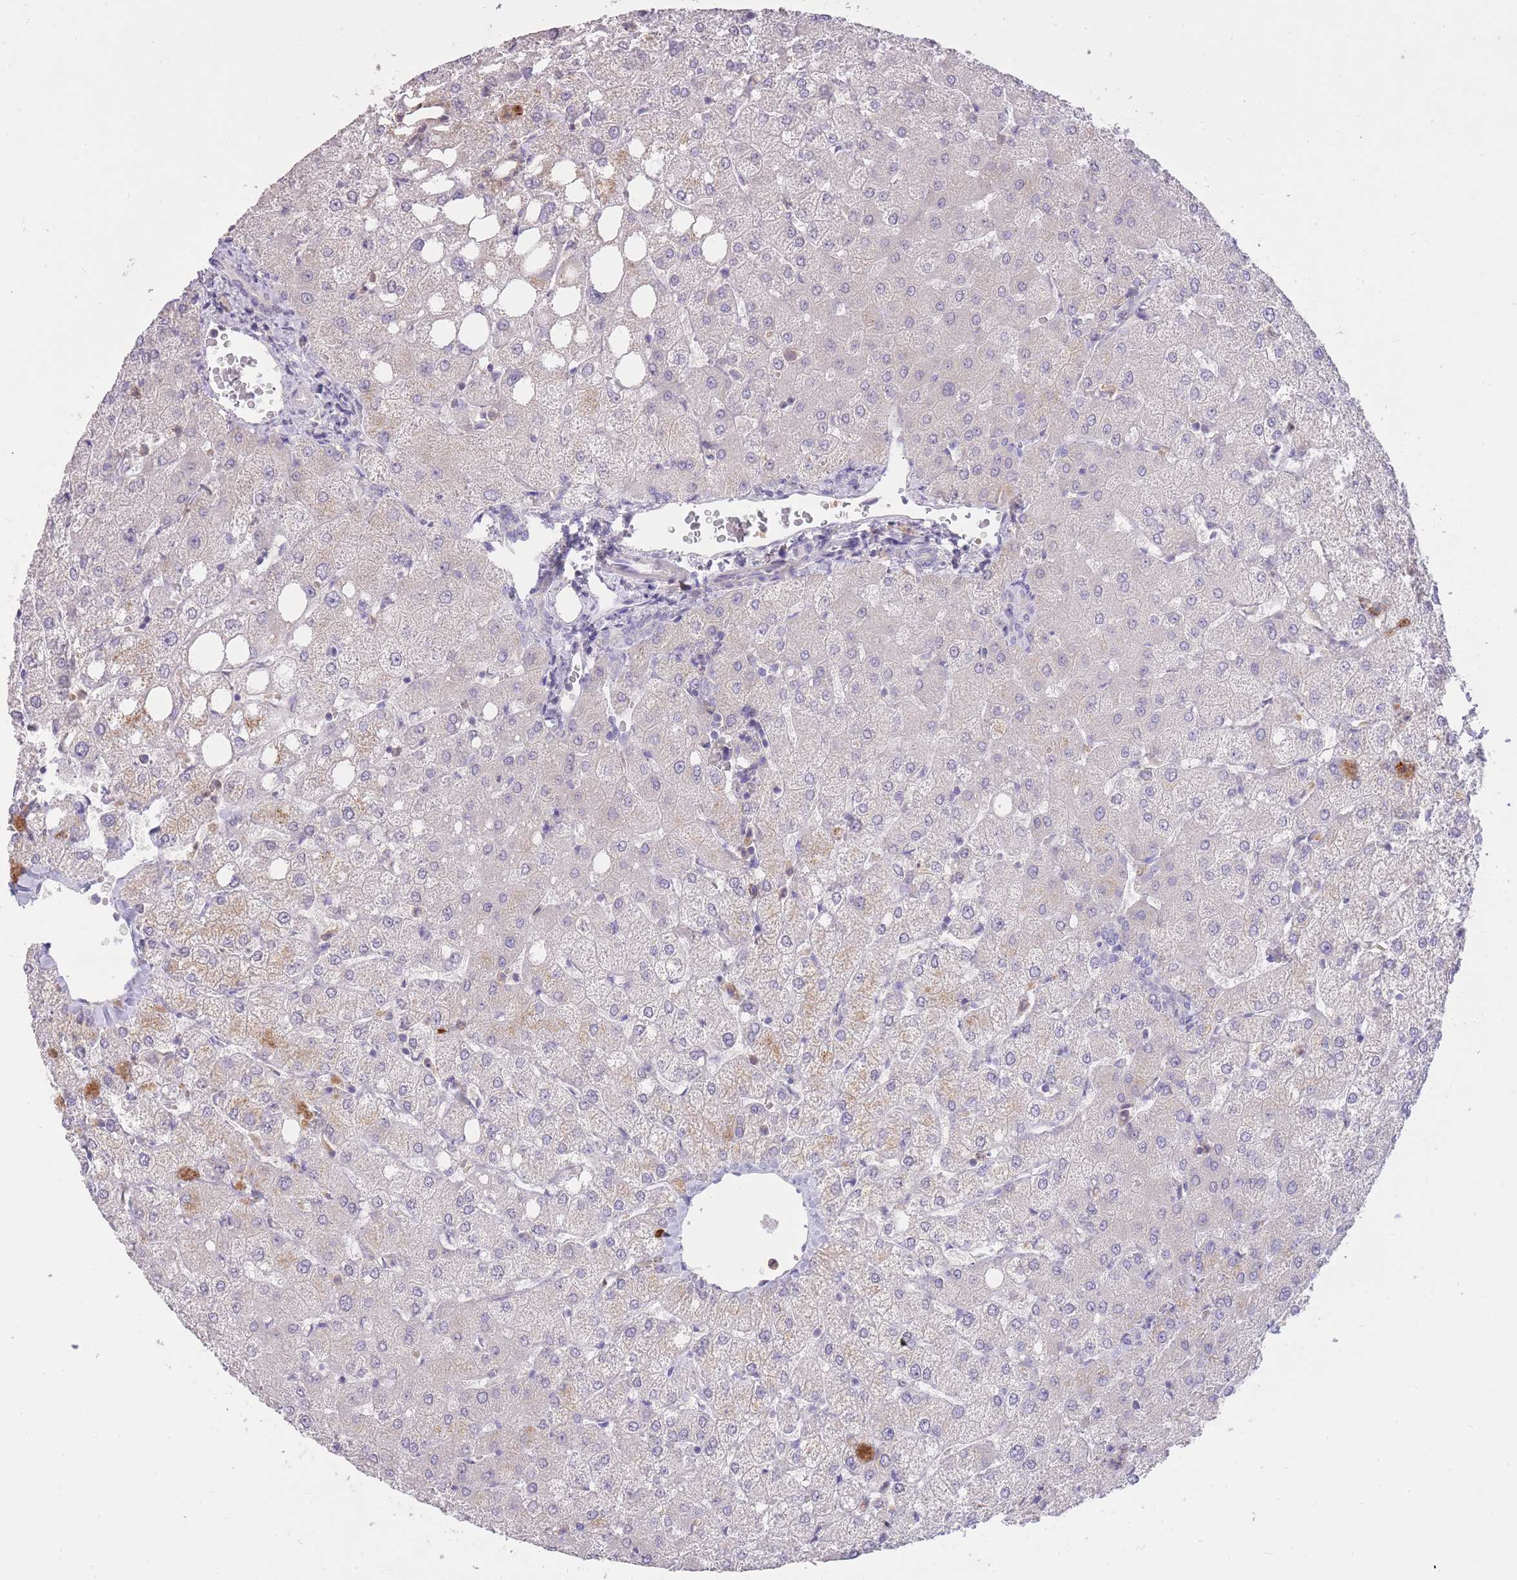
{"staining": {"intensity": "negative", "quantity": "none", "location": "none"}, "tissue": "liver", "cell_type": "Cholangiocytes", "image_type": "normal", "snomed": [{"axis": "morphology", "description": "Normal tissue, NOS"}, {"axis": "topography", "description": "Liver"}], "caption": "Liver stained for a protein using immunohistochemistry (IHC) displays no expression cholangiocytes.", "gene": "FRG2B", "patient": {"sex": "female", "age": 54}}